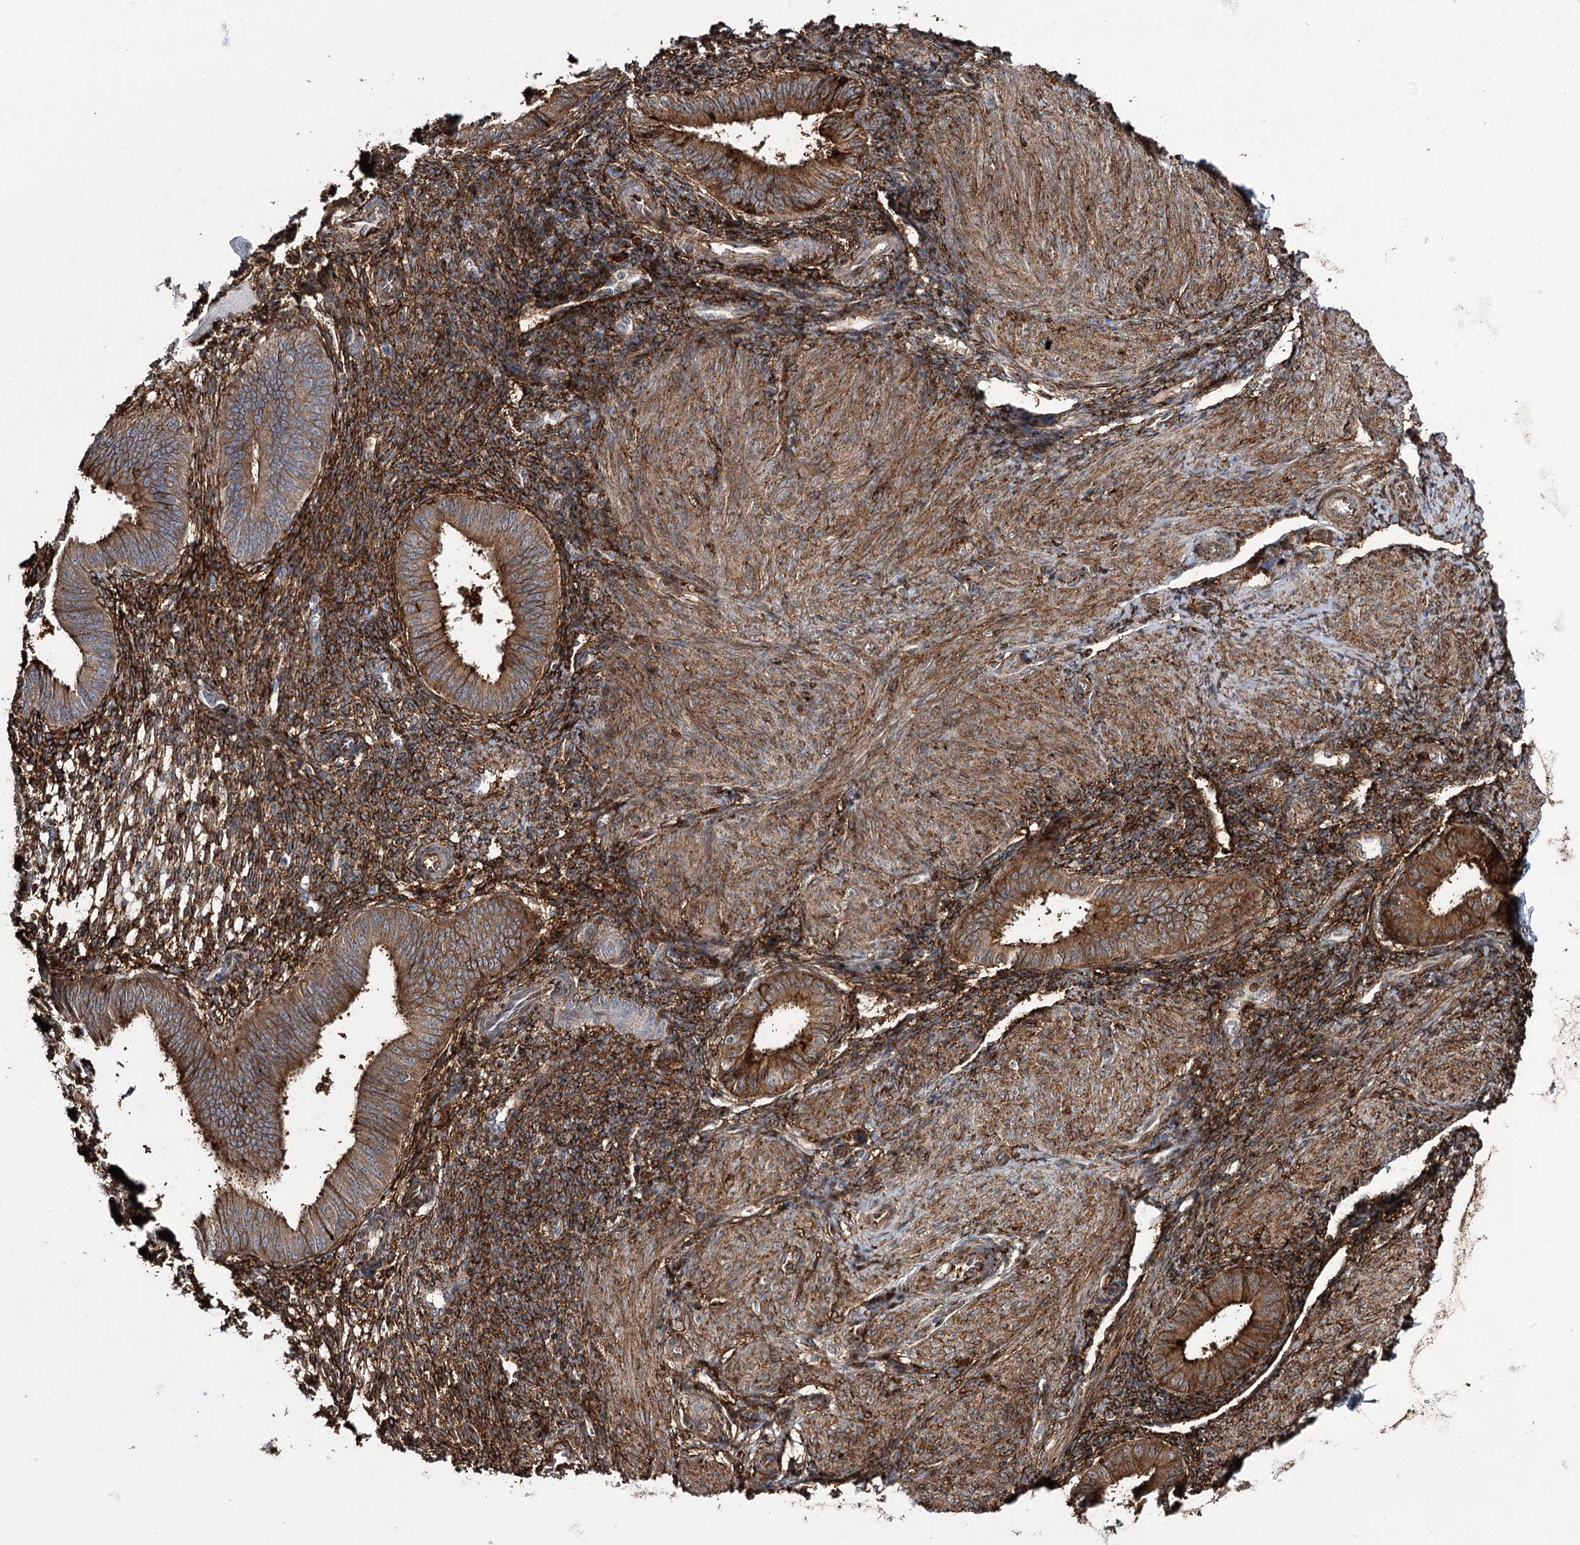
{"staining": {"intensity": "strong", "quantity": ">75%", "location": "cytoplasmic/membranous"}, "tissue": "endometrium", "cell_type": "Cells in endometrial stroma", "image_type": "normal", "snomed": [{"axis": "morphology", "description": "Normal tissue, NOS"}, {"axis": "topography", "description": "Uterus"}, {"axis": "topography", "description": "Endometrium"}], "caption": "High-magnification brightfield microscopy of normal endometrium stained with DAB (3,3'-diaminobenzidine) (brown) and counterstained with hematoxylin (blue). cells in endometrial stroma exhibit strong cytoplasmic/membranous expression is appreciated in approximately>75% of cells.", "gene": "DCUN1D4", "patient": {"sex": "female", "age": 48}}